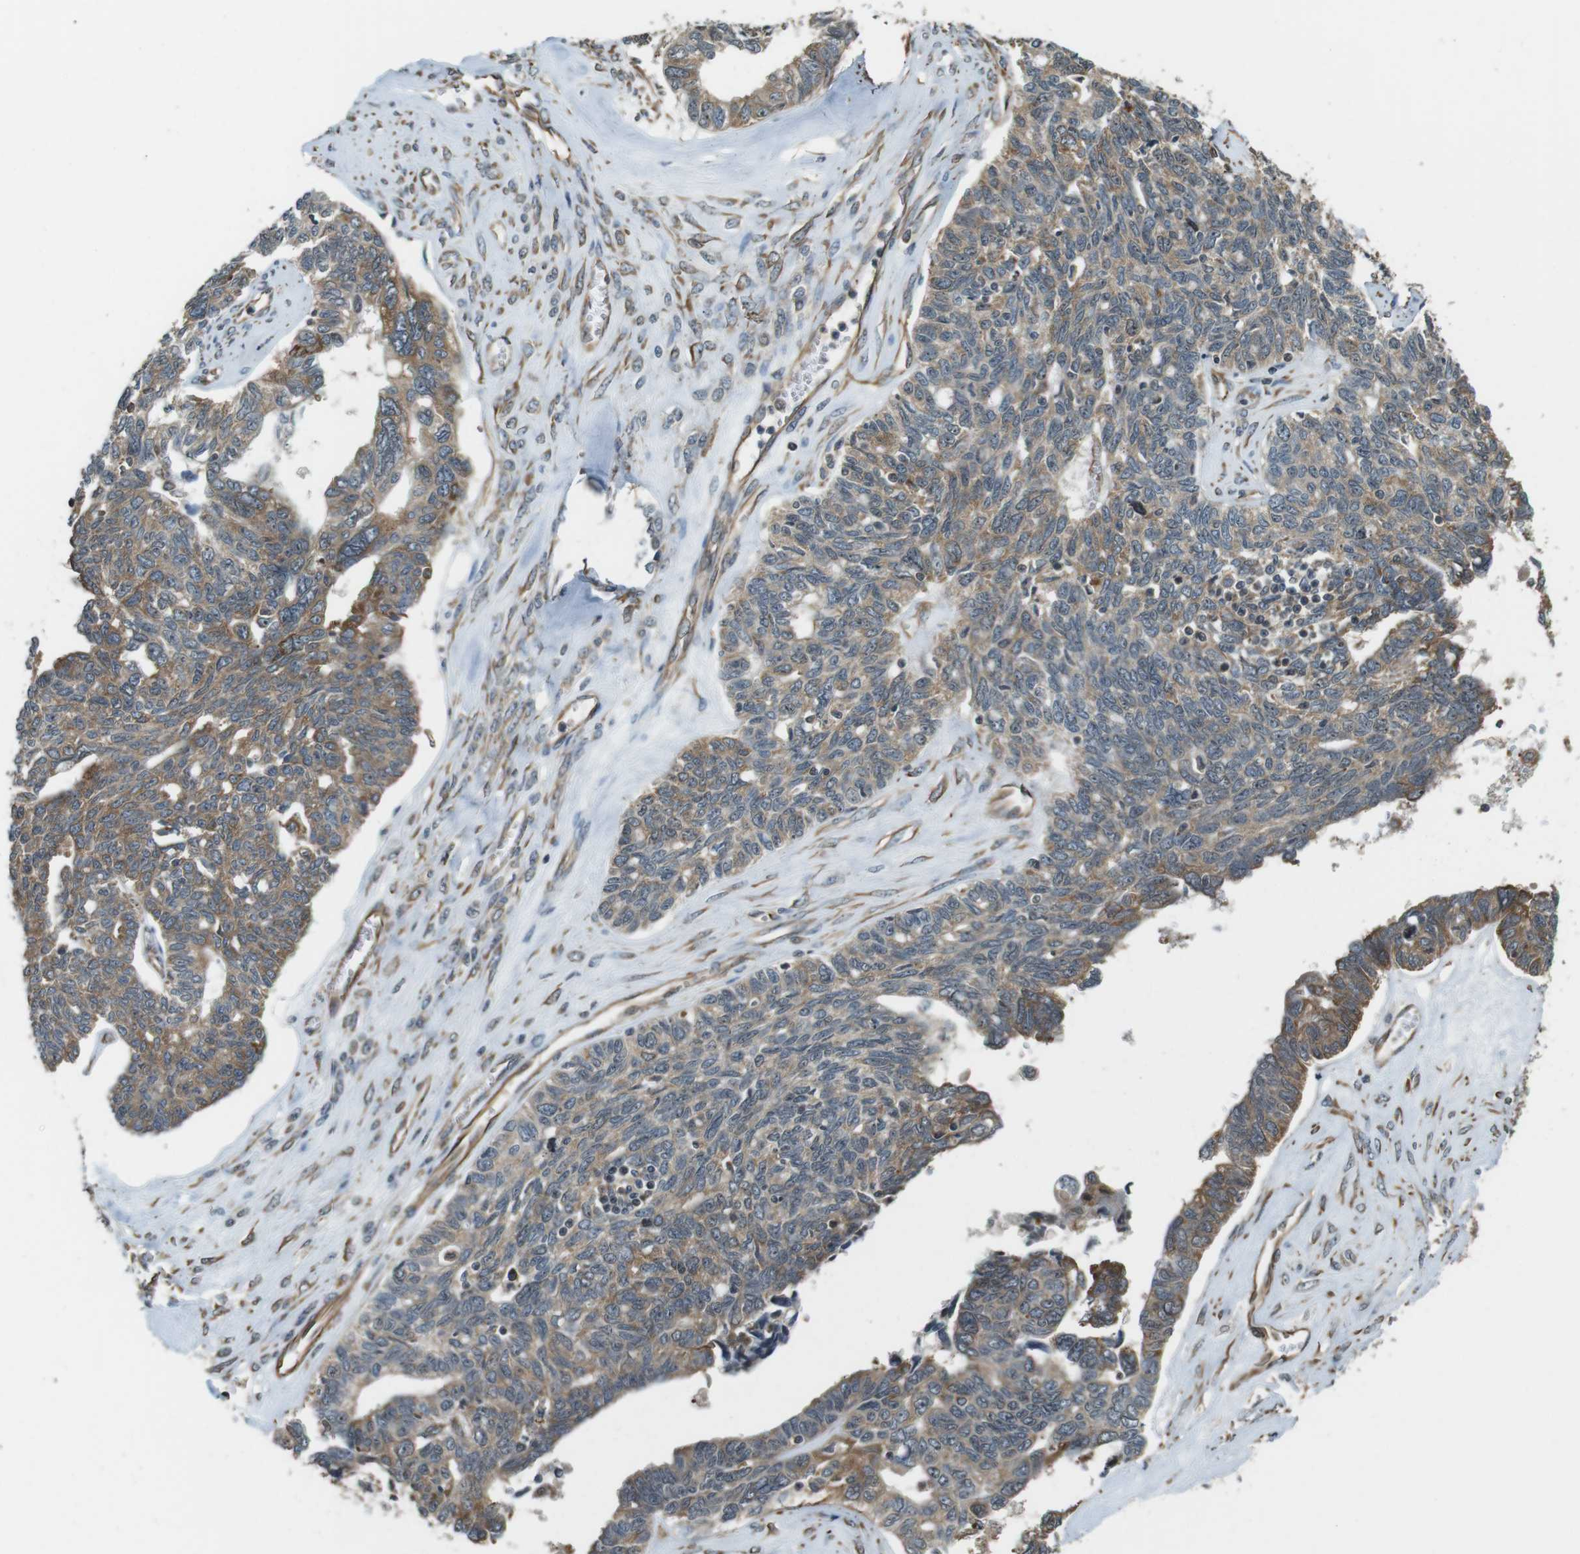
{"staining": {"intensity": "moderate", "quantity": "25%-75%", "location": "cytoplasmic/membranous"}, "tissue": "ovarian cancer", "cell_type": "Tumor cells", "image_type": "cancer", "snomed": [{"axis": "morphology", "description": "Cystadenocarcinoma, serous, NOS"}, {"axis": "topography", "description": "Ovary"}], "caption": "There is medium levels of moderate cytoplasmic/membranous expression in tumor cells of serous cystadenocarcinoma (ovarian), as demonstrated by immunohistochemical staining (brown color).", "gene": "PA2G4", "patient": {"sex": "female", "age": 79}}